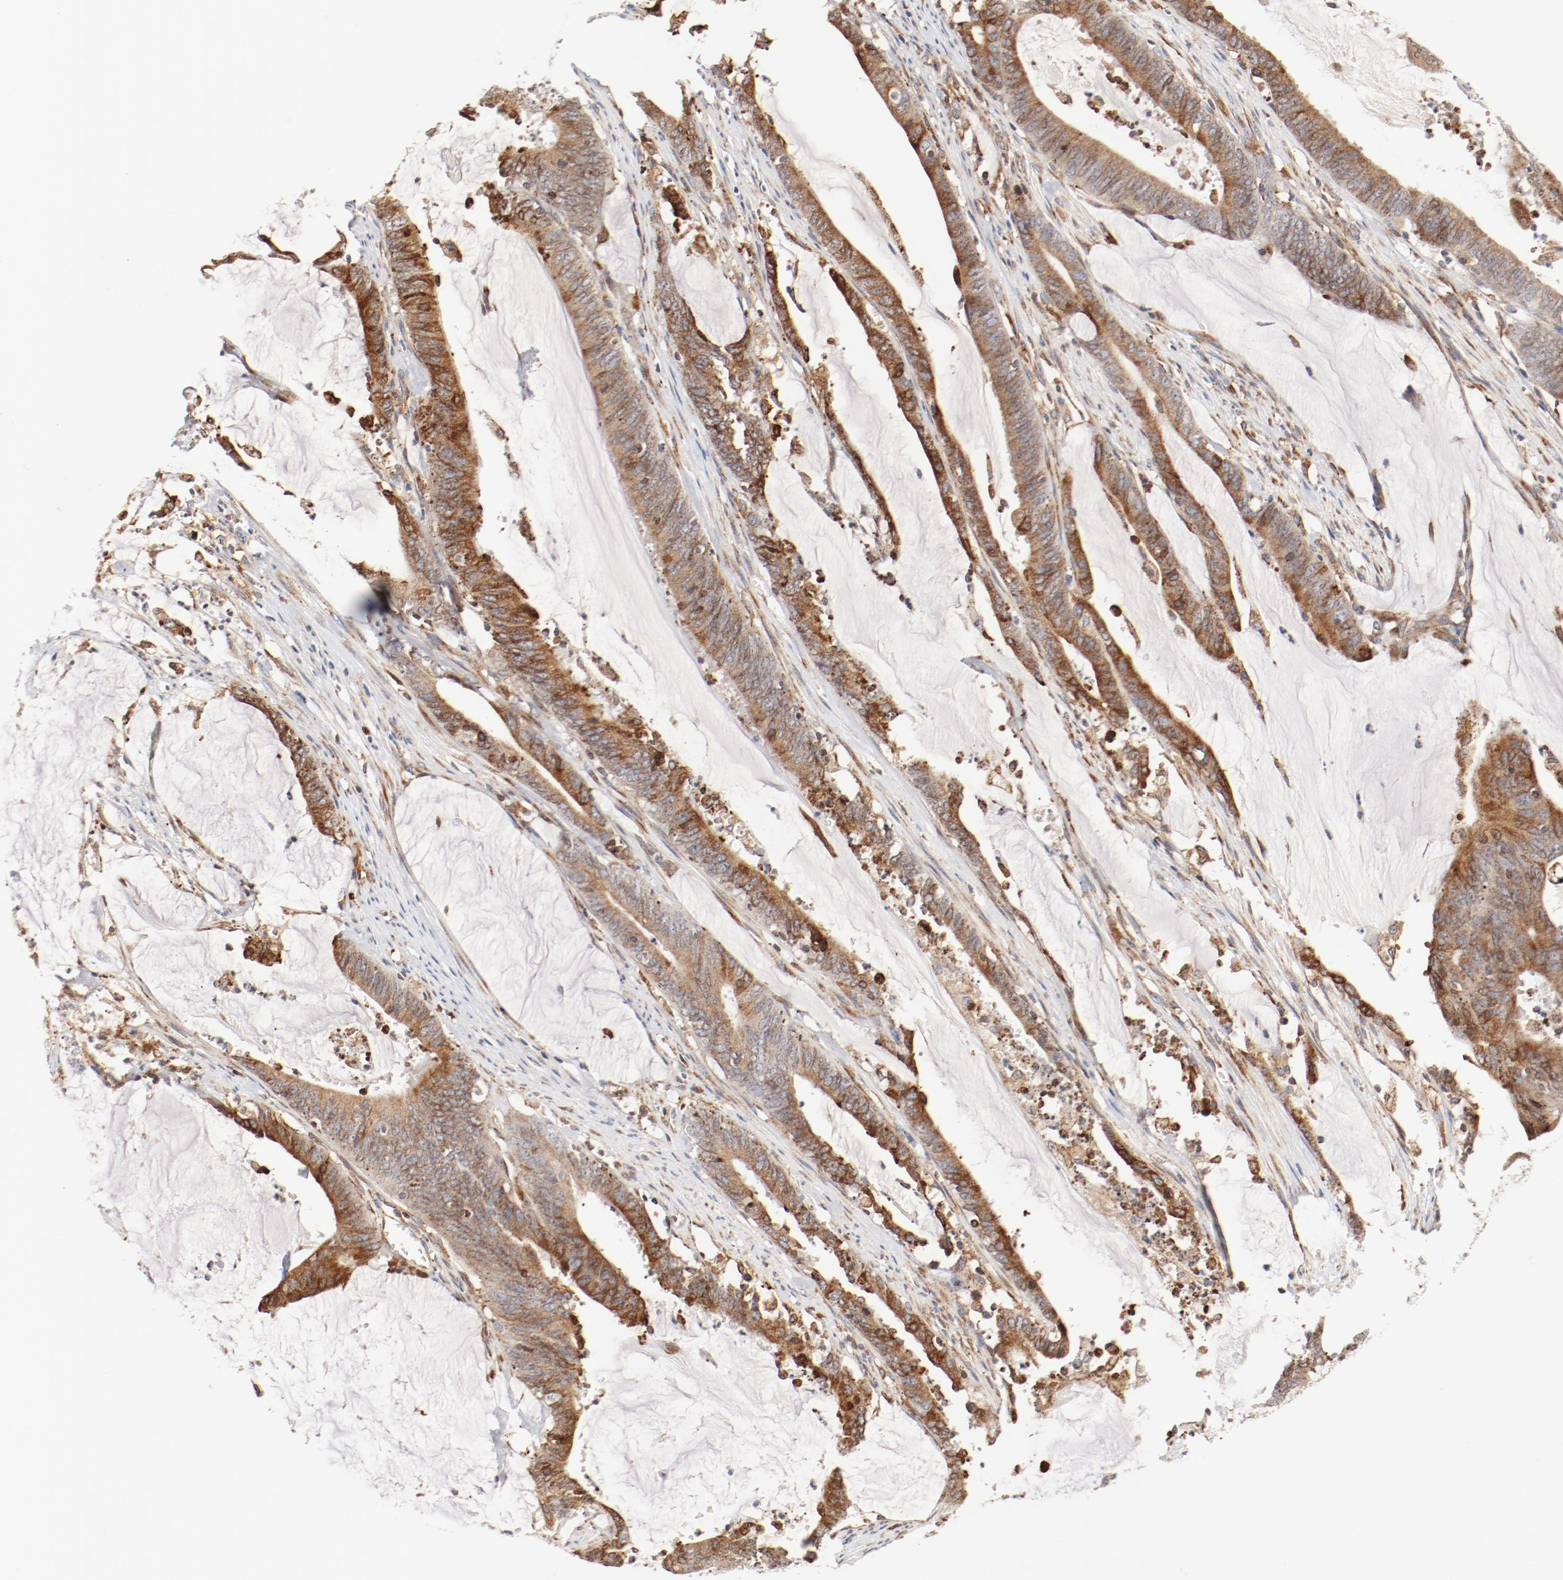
{"staining": {"intensity": "moderate", "quantity": ">75%", "location": "cytoplasmic/membranous"}, "tissue": "colorectal cancer", "cell_type": "Tumor cells", "image_type": "cancer", "snomed": [{"axis": "morphology", "description": "Adenocarcinoma, NOS"}, {"axis": "topography", "description": "Rectum"}], "caption": "IHC photomicrograph of colorectal adenocarcinoma stained for a protein (brown), which displays medium levels of moderate cytoplasmic/membranous positivity in approximately >75% of tumor cells.", "gene": "PDPK1", "patient": {"sex": "female", "age": 66}}